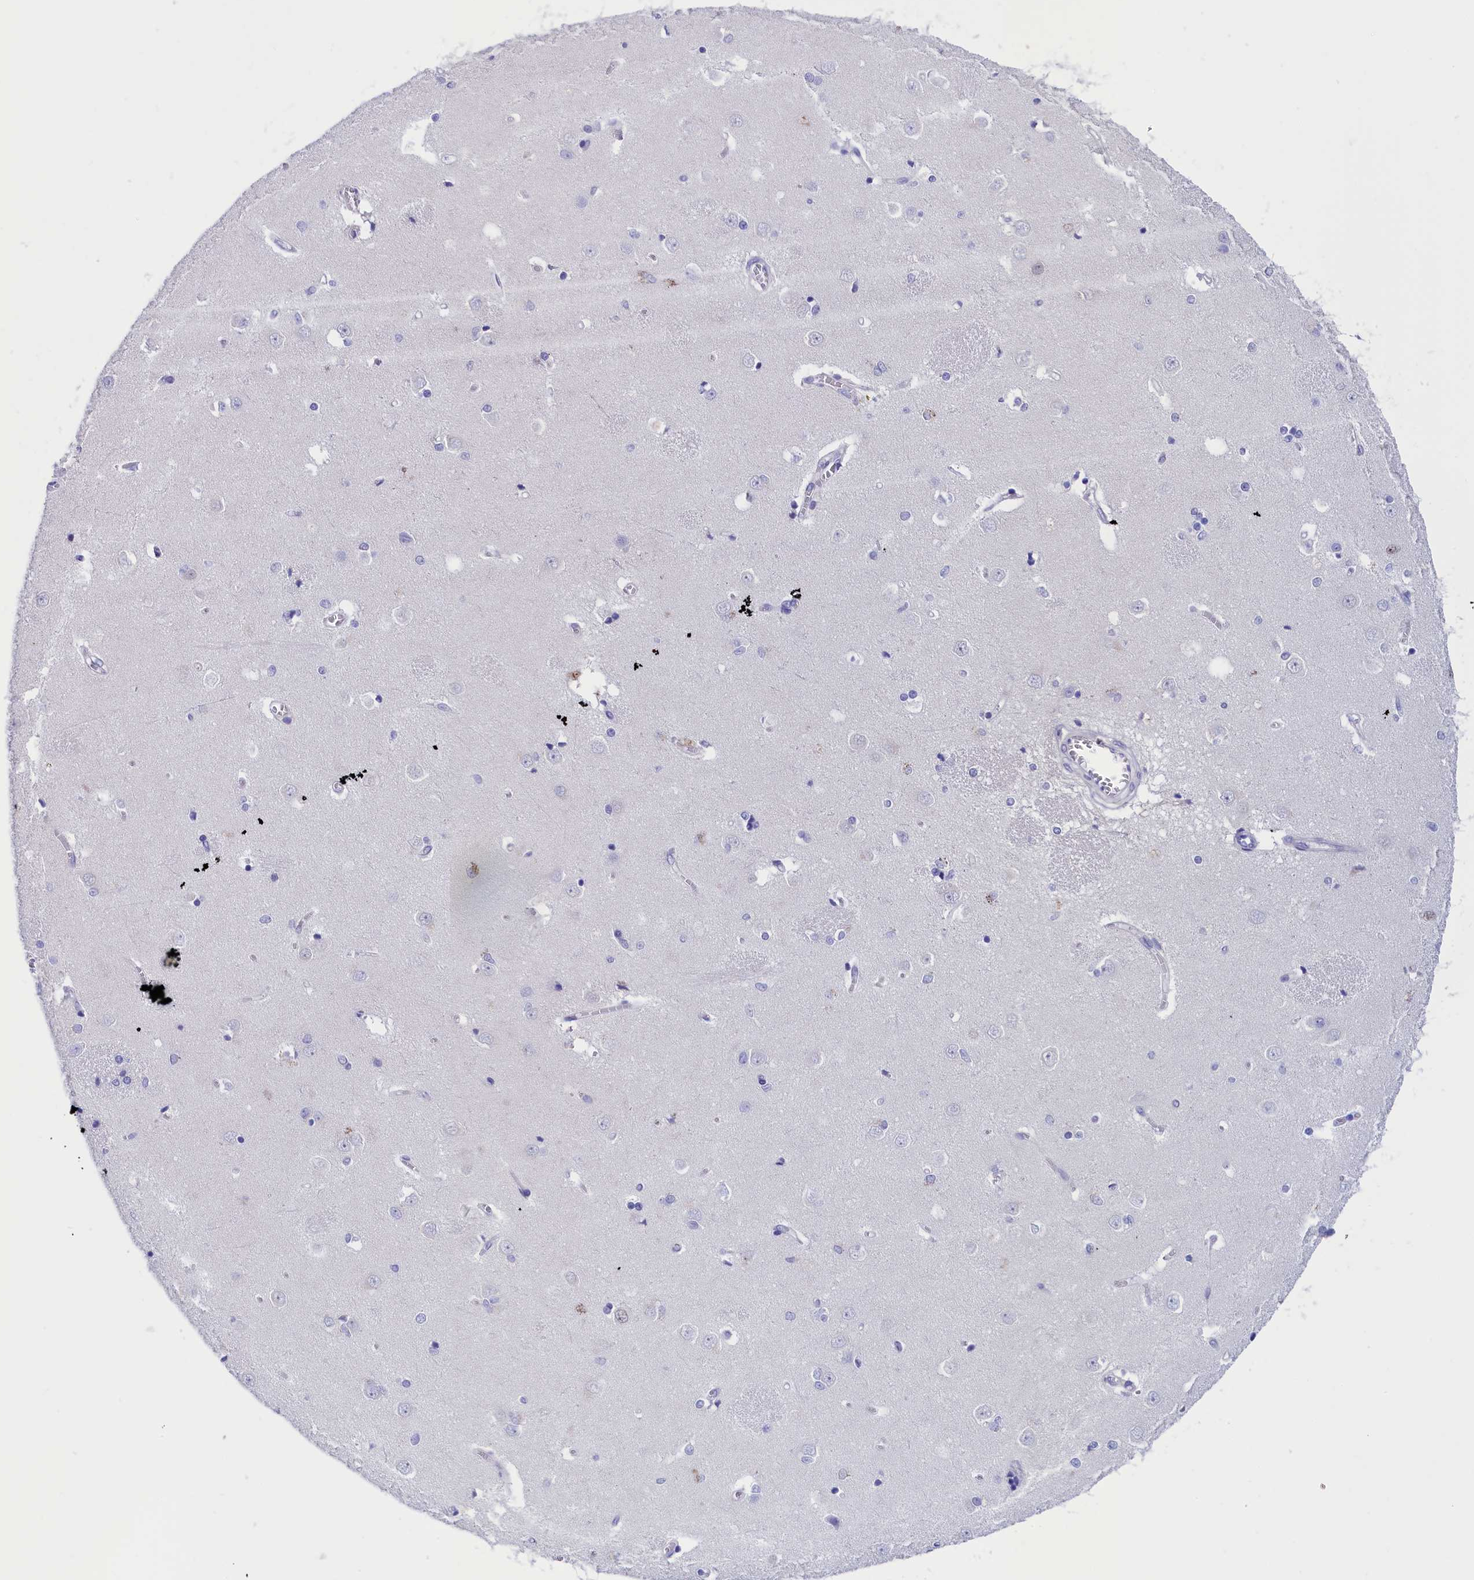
{"staining": {"intensity": "negative", "quantity": "none", "location": "none"}, "tissue": "caudate", "cell_type": "Glial cells", "image_type": "normal", "snomed": [{"axis": "morphology", "description": "Normal tissue, NOS"}, {"axis": "topography", "description": "Lateral ventricle wall"}], "caption": "This is an immunohistochemistry (IHC) image of unremarkable caudate. There is no staining in glial cells.", "gene": "VPS35L", "patient": {"sex": "male", "age": 37}}